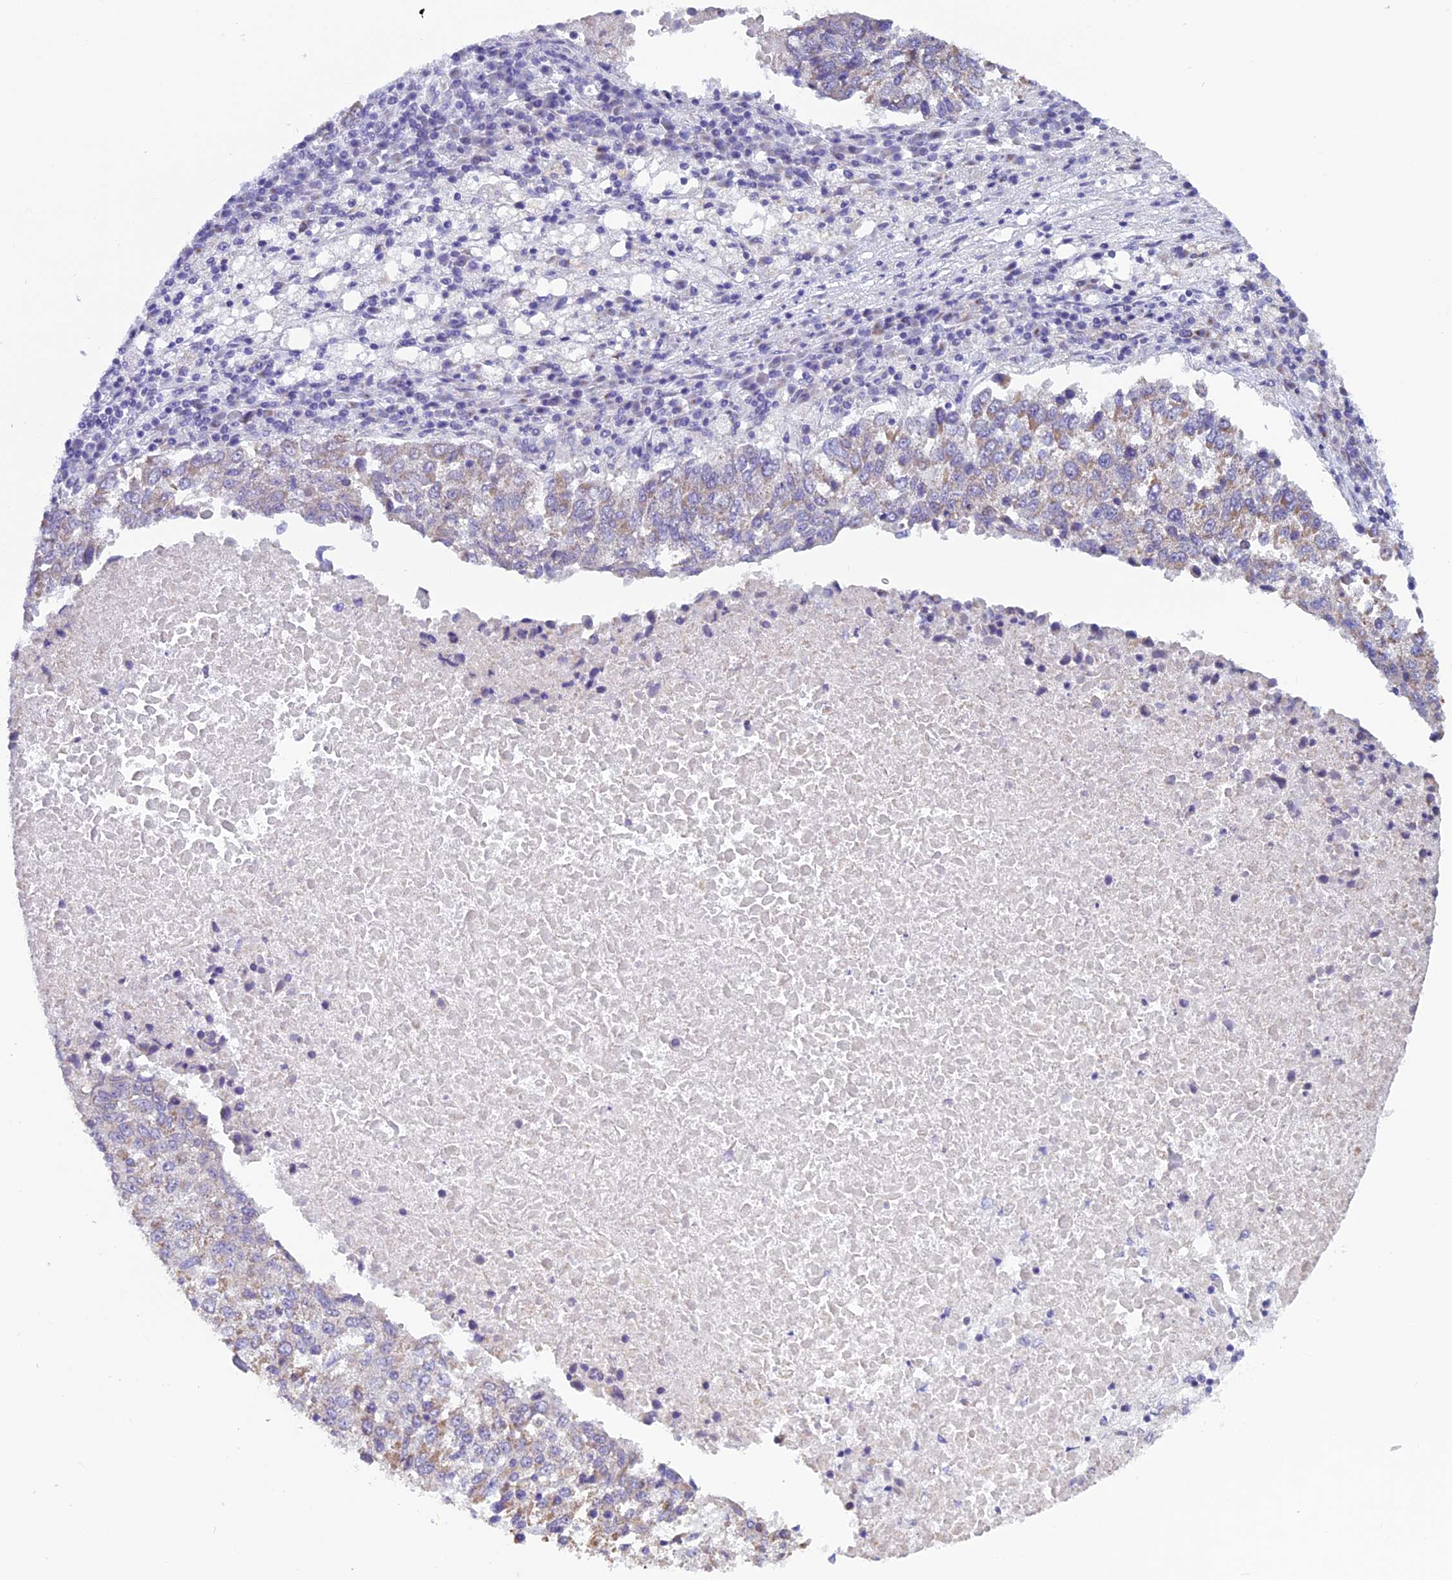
{"staining": {"intensity": "weak", "quantity": "25%-75%", "location": "cytoplasmic/membranous"}, "tissue": "lung cancer", "cell_type": "Tumor cells", "image_type": "cancer", "snomed": [{"axis": "morphology", "description": "Squamous cell carcinoma, NOS"}, {"axis": "topography", "description": "Lung"}], "caption": "Immunohistochemistry (IHC) histopathology image of lung squamous cell carcinoma stained for a protein (brown), which exhibits low levels of weak cytoplasmic/membranous staining in approximately 25%-75% of tumor cells.", "gene": "ZNF317", "patient": {"sex": "male", "age": 73}}